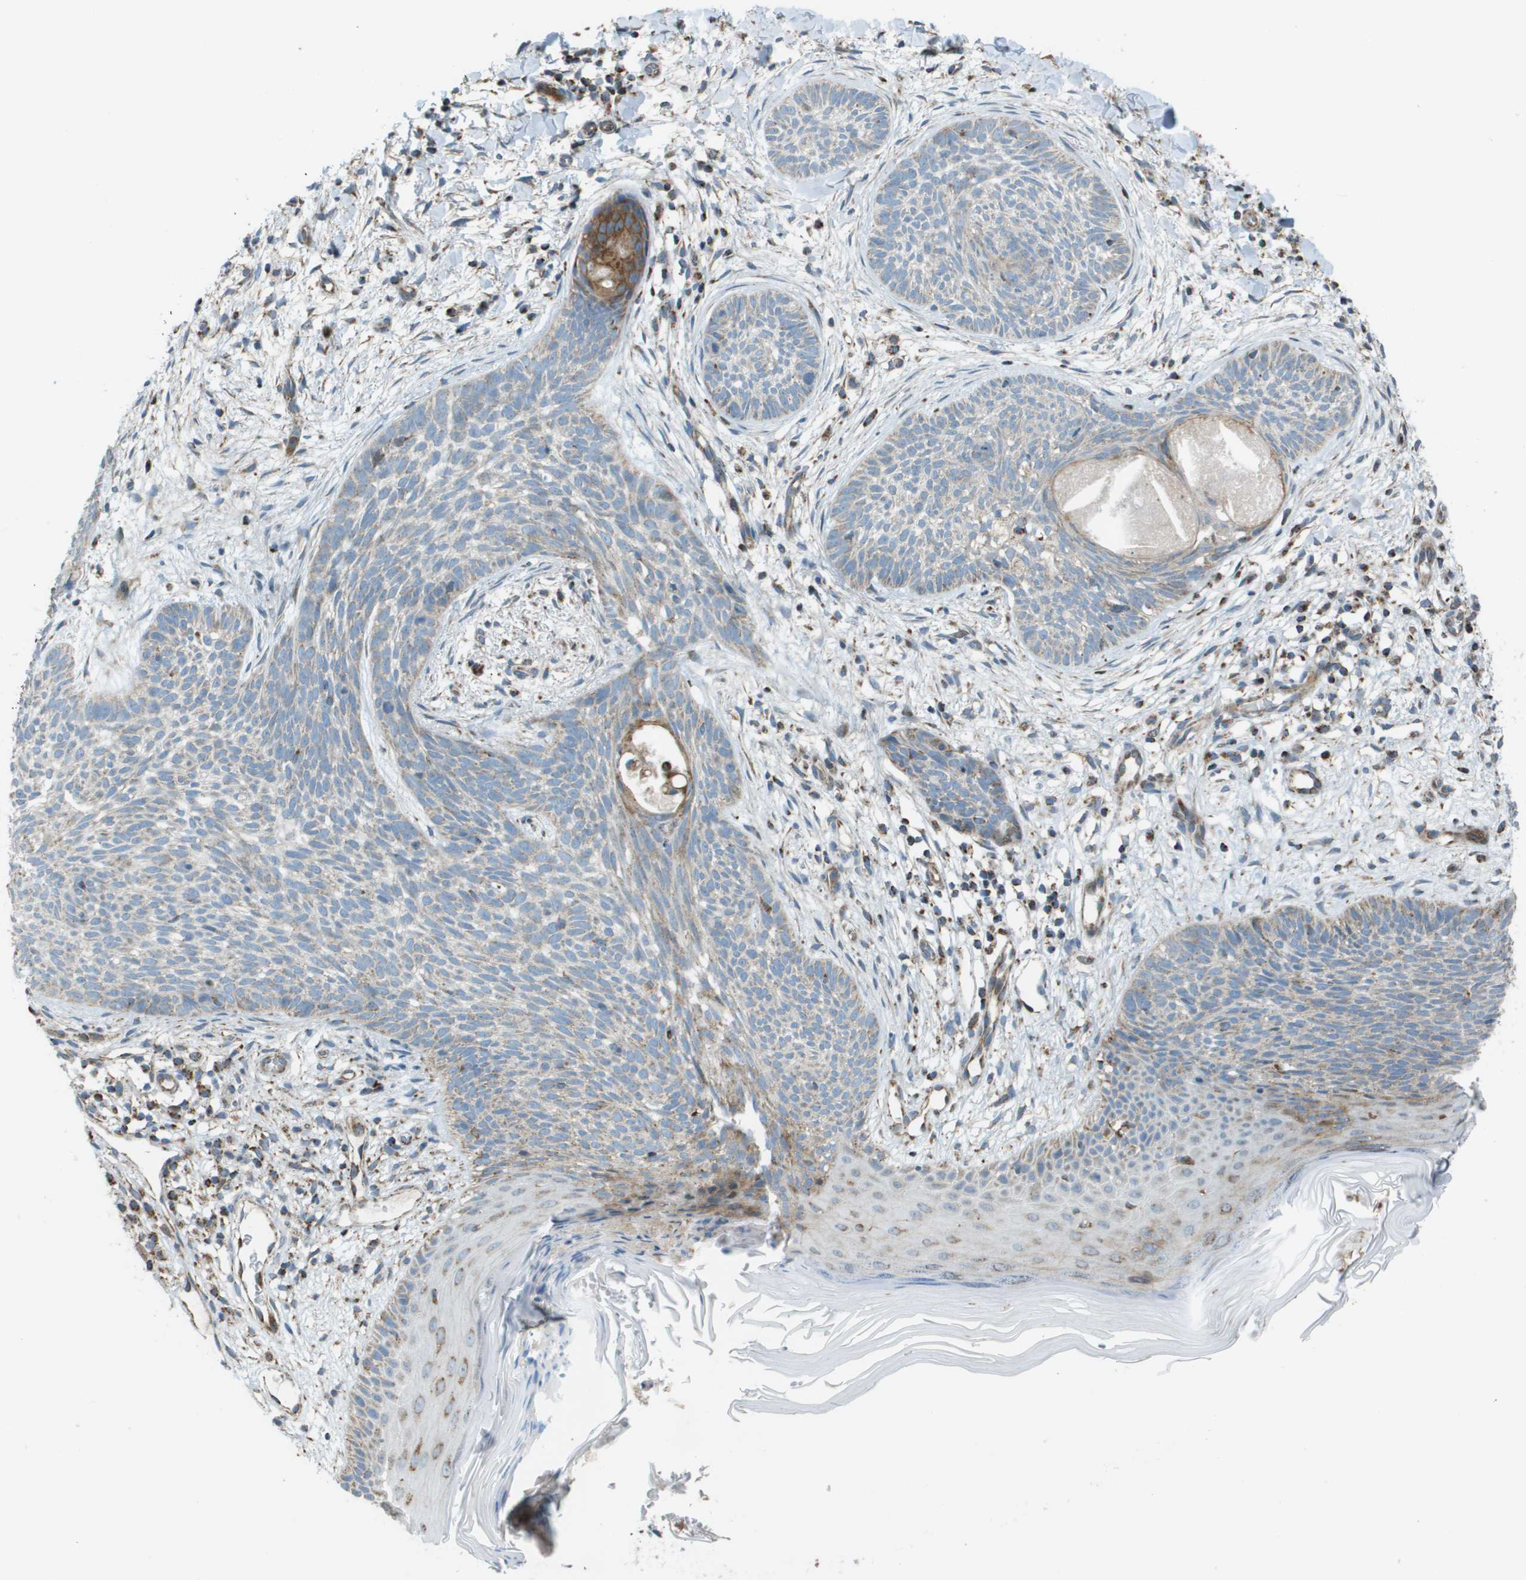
{"staining": {"intensity": "weak", "quantity": "<25%", "location": "cytoplasmic/membranous"}, "tissue": "skin cancer", "cell_type": "Tumor cells", "image_type": "cancer", "snomed": [{"axis": "morphology", "description": "Basal cell carcinoma"}, {"axis": "topography", "description": "Skin"}], "caption": "Skin basal cell carcinoma was stained to show a protein in brown. There is no significant positivity in tumor cells. (DAB (3,3'-diaminobenzidine) immunohistochemistry (IHC) visualized using brightfield microscopy, high magnification).", "gene": "MGAT3", "patient": {"sex": "female", "age": 59}}